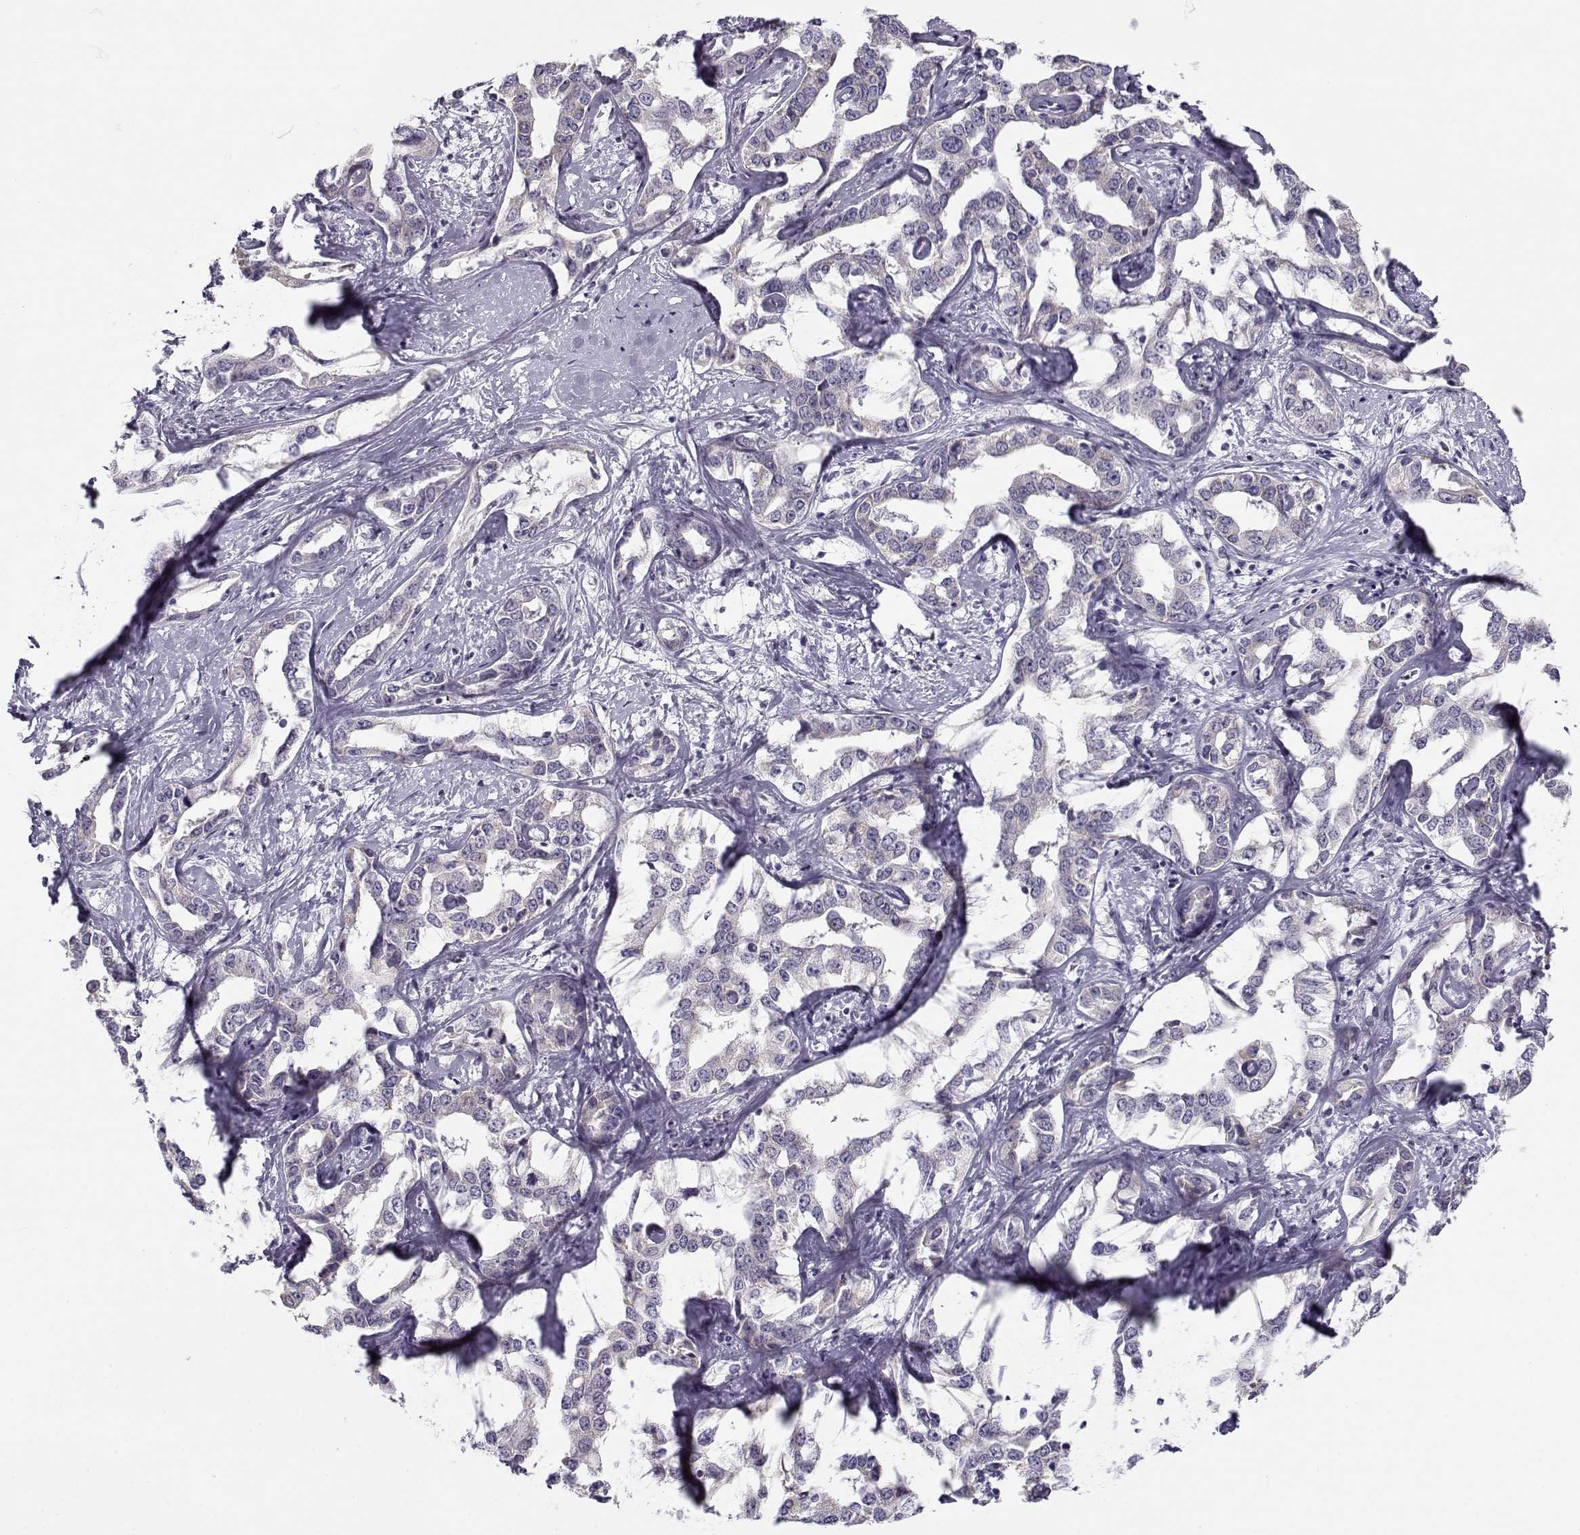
{"staining": {"intensity": "negative", "quantity": "none", "location": "none"}, "tissue": "liver cancer", "cell_type": "Tumor cells", "image_type": "cancer", "snomed": [{"axis": "morphology", "description": "Cholangiocarcinoma"}, {"axis": "topography", "description": "Liver"}], "caption": "Liver cancer was stained to show a protein in brown. There is no significant expression in tumor cells.", "gene": "KLF17", "patient": {"sex": "male", "age": 59}}